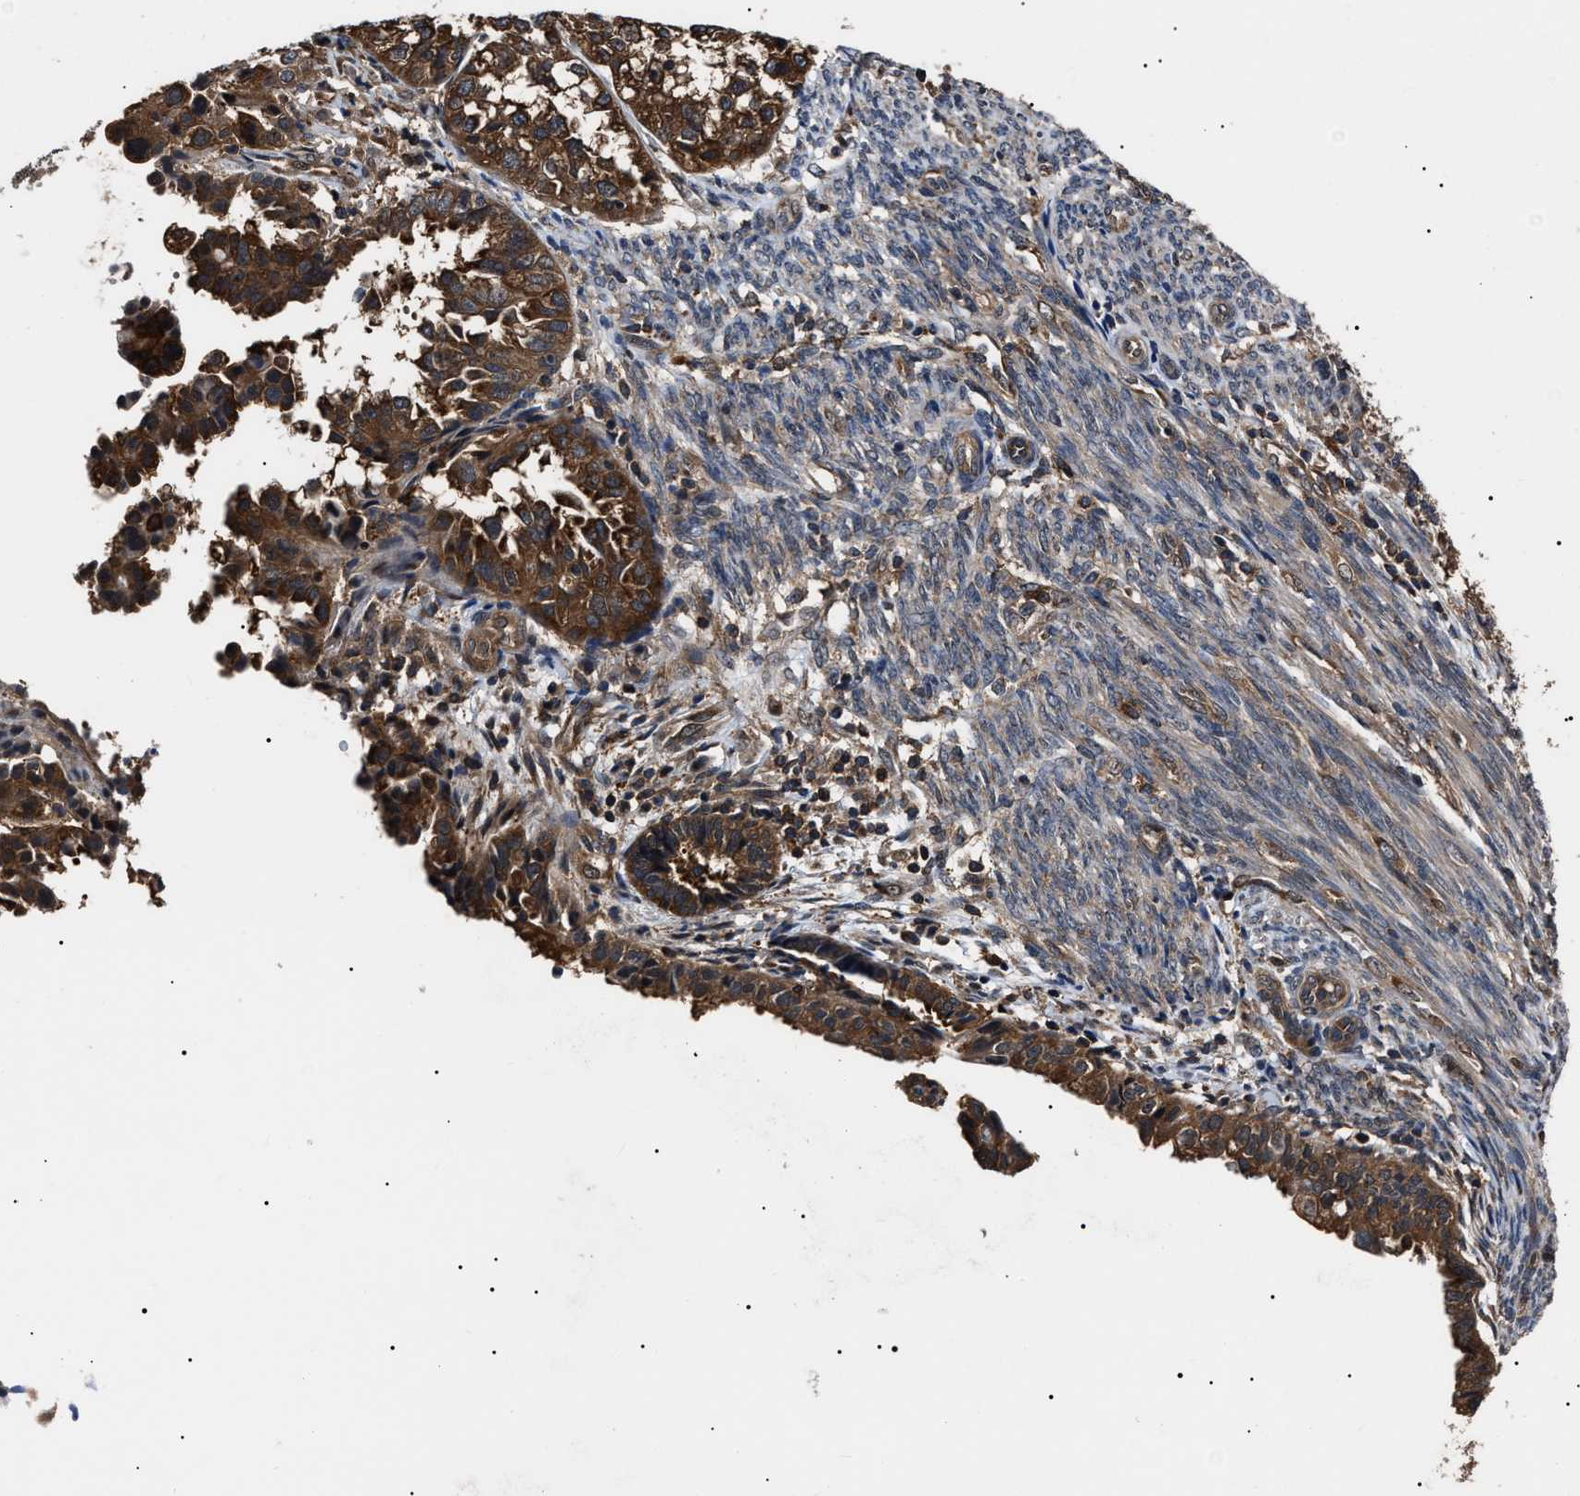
{"staining": {"intensity": "moderate", "quantity": ">75%", "location": "cytoplasmic/membranous"}, "tissue": "endometrial cancer", "cell_type": "Tumor cells", "image_type": "cancer", "snomed": [{"axis": "morphology", "description": "Adenocarcinoma, NOS"}, {"axis": "topography", "description": "Endometrium"}], "caption": "Human endometrial adenocarcinoma stained for a protein (brown) exhibits moderate cytoplasmic/membranous positive positivity in approximately >75% of tumor cells.", "gene": "CCT8", "patient": {"sex": "female", "age": 85}}